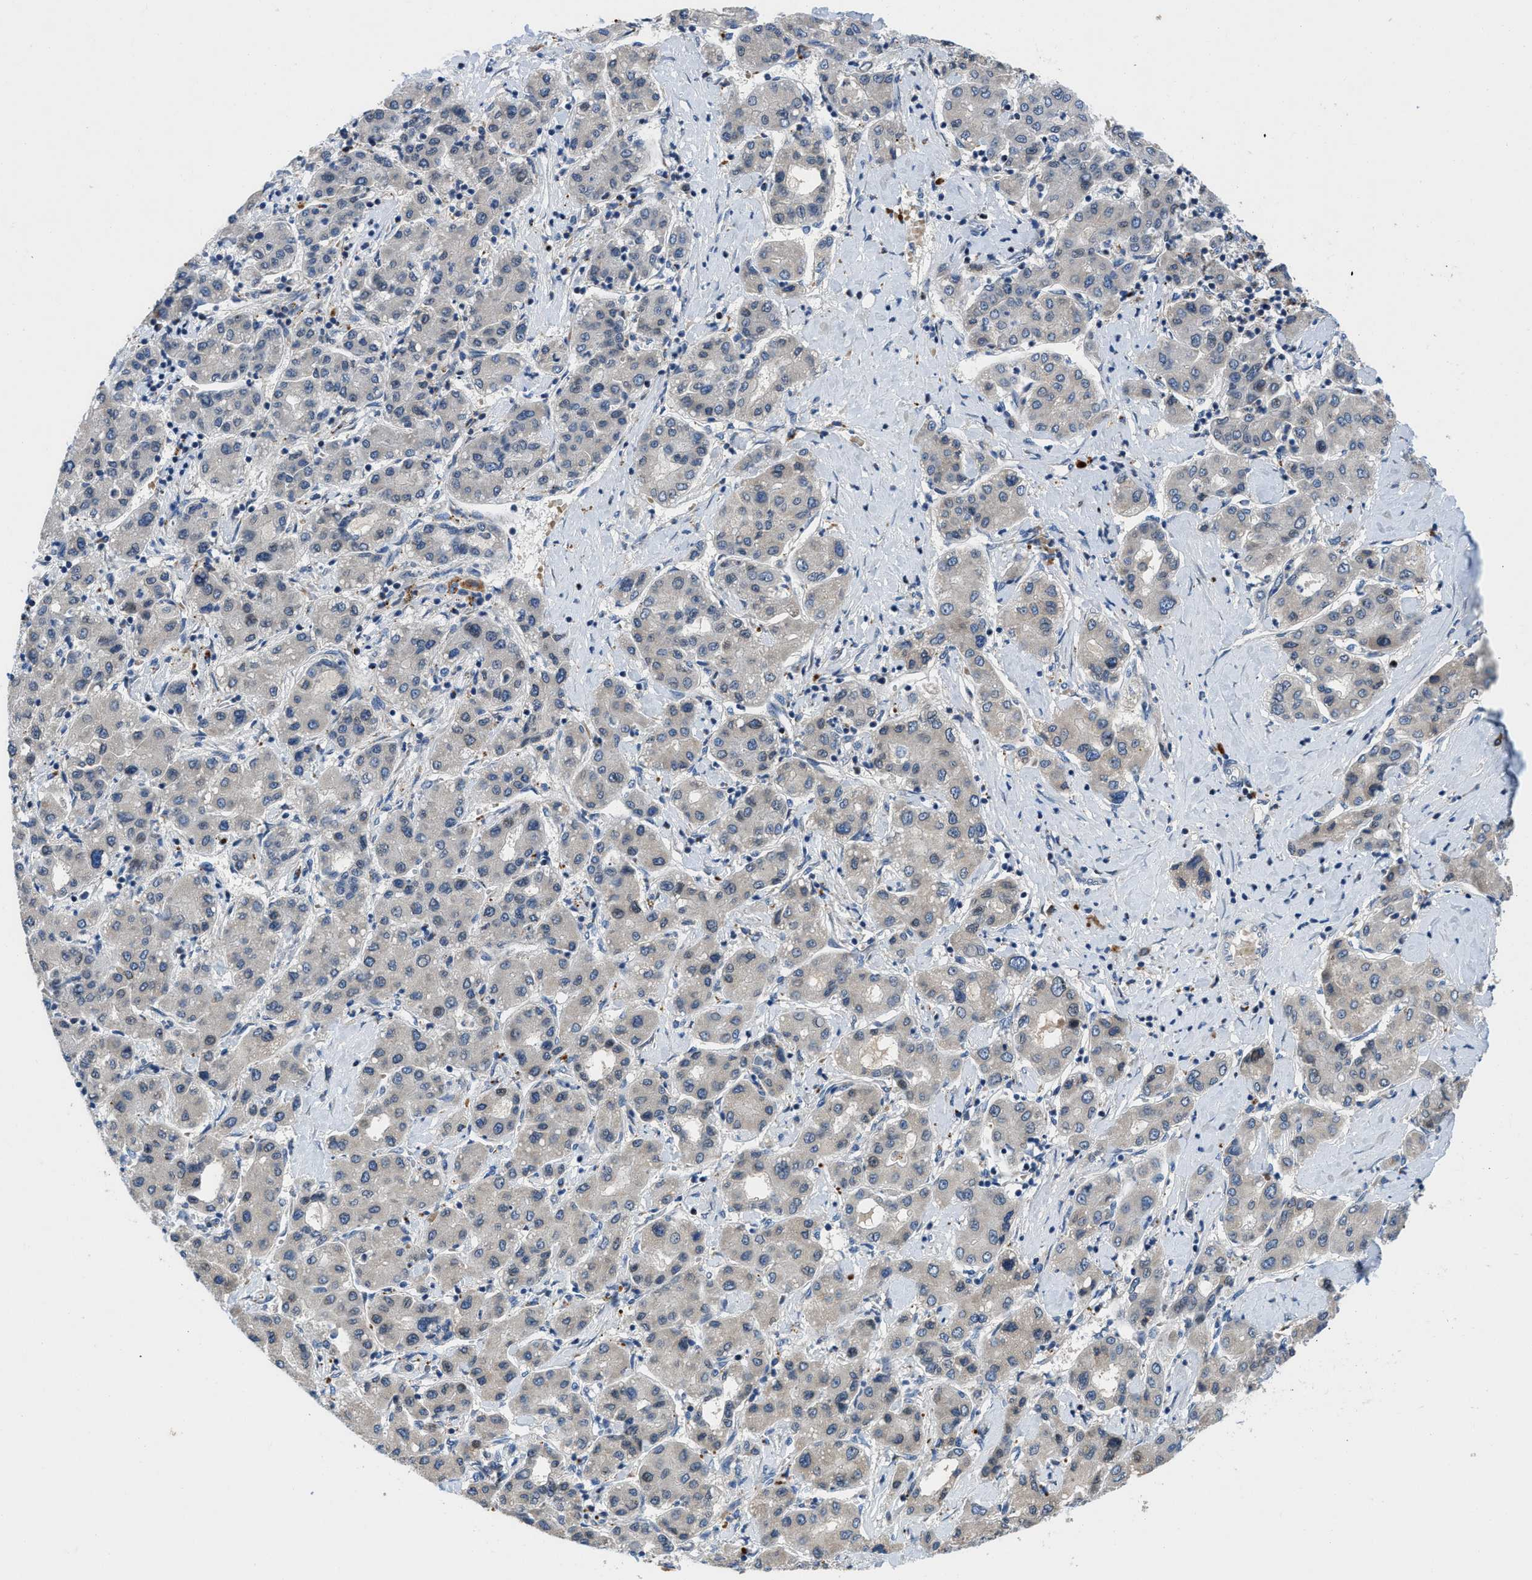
{"staining": {"intensity": "negative", "quantity": "none", "location": "none"}, "tissue": "liver cancer", "cell_type": "Tumor cells", "image_type": "cancer", "snomed": [{"axis": "morphology", "description": "Carcinoma, Hepatocellular, NOS"}, {"axis": "topography", "description": "Liver"}], "caption": "Human liver hepatocellular carcinoma stained for a protein using immunohistochemistry (IHC) demonstrates no expression in tumor cells.", "gene": "TMEM248", "patient": {"sex": "male", "age": 65}}